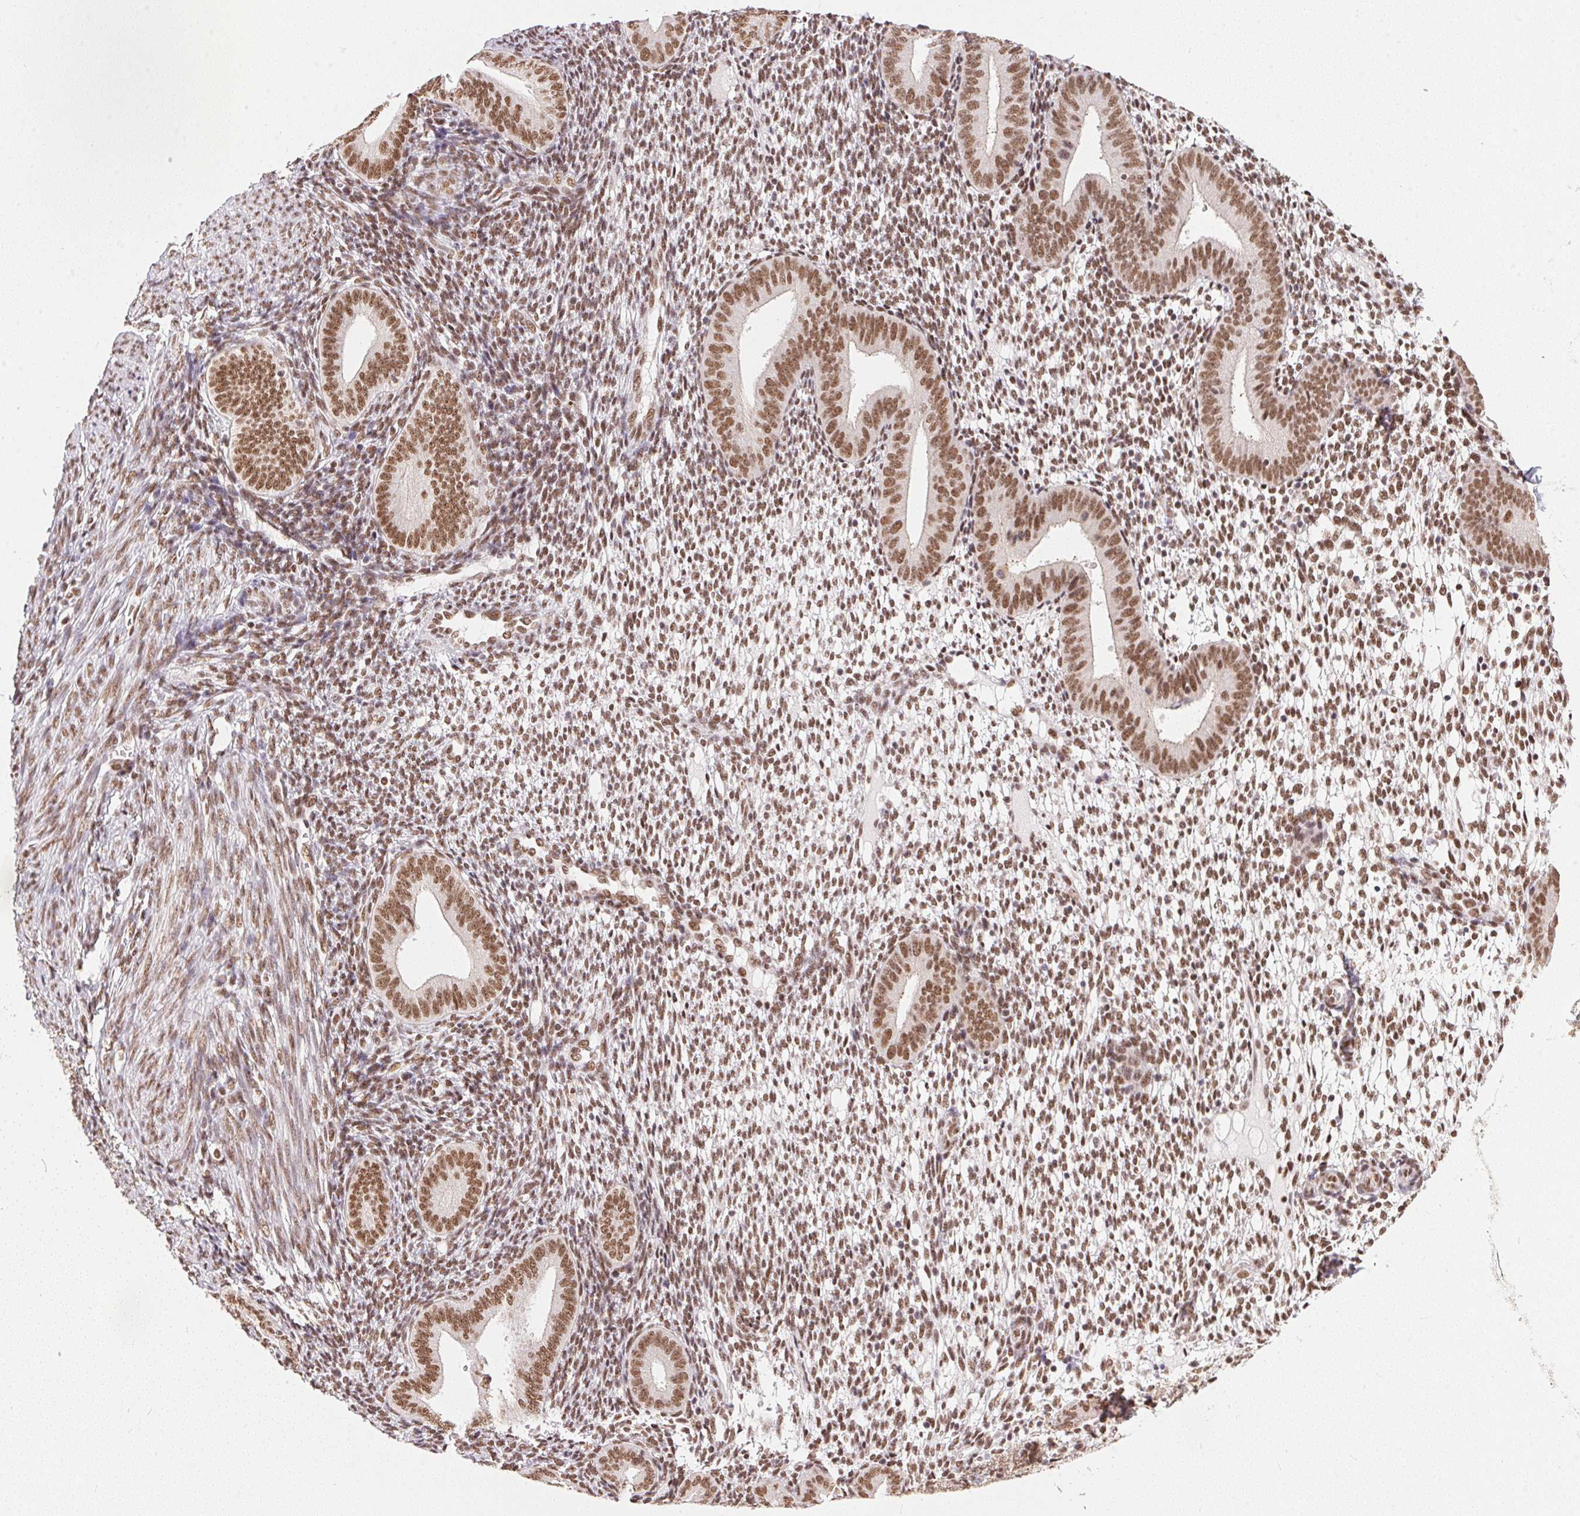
{"staining": {"intensity": "moderate", "quantity": ">75%", "location": "nuclear"}, "tissue": "endometrium", "cell_type": "Cells in endometrial stroma", "image_type": "normal", "snomed": [{"axis": "morphology", "description": "Normal tissue, NOS"}, {"axis": "topography", "description": "Endometrium"}], "caption": "Protein staining exhibits moderate nuclear expression in approximately >75% of cells in endometrial stroma in benign endometrium.", "gene": "NFE2L1", "patient": {"sex": "female", "age": 40}}